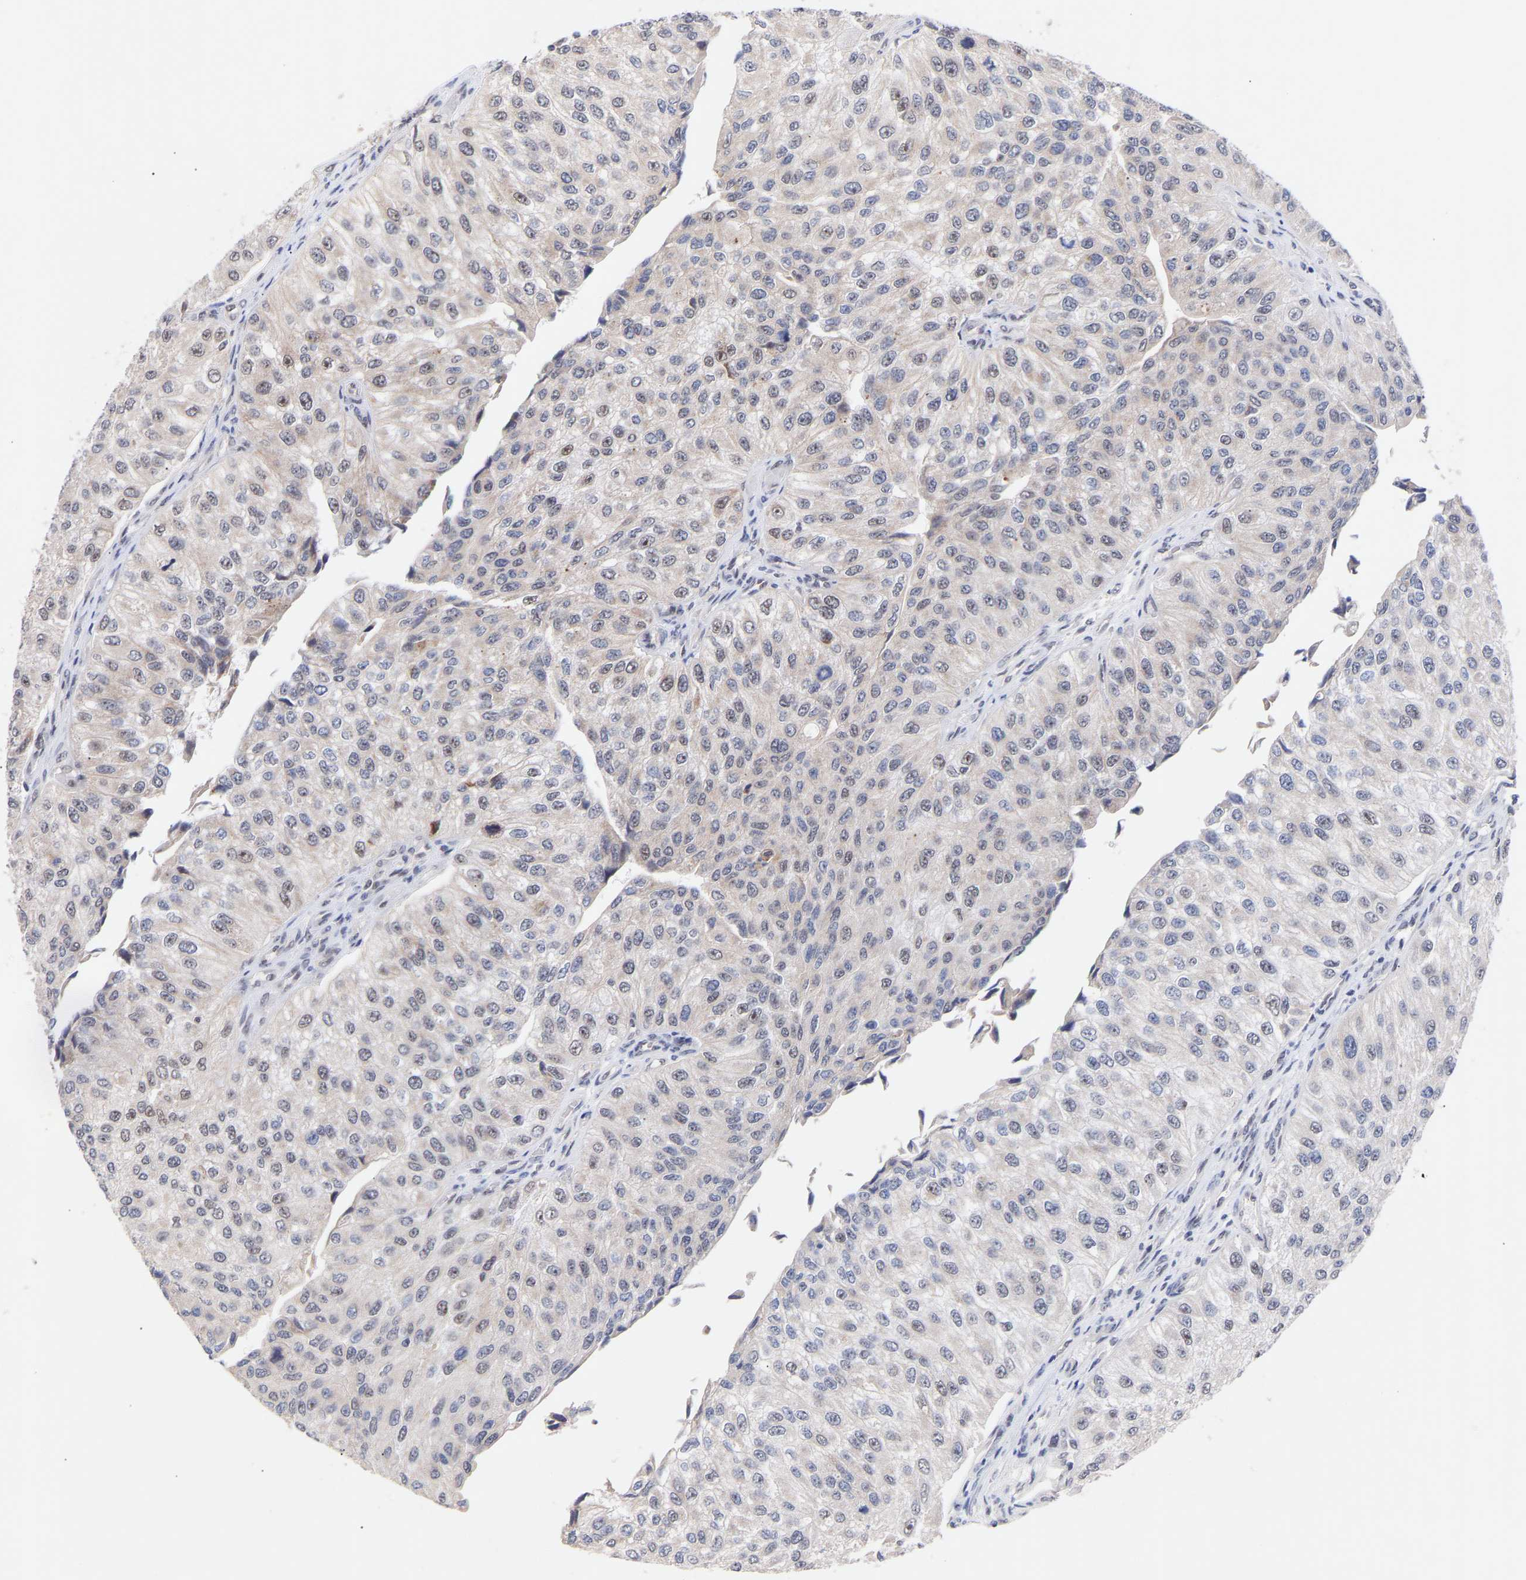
{"staining": {"intensity": "negative", "quantity": "none", "location": "none"}, "tissue": "urothelial cancer", "cell_type": "Tumor cells", "image_type": "cancer", "snomed": [{"axis": "morphology", "description": "Urothelial carcinoma, High grade"}, {"axis": "topography", "description": "Kidney"}, {"axis": "topography", "description": "Urinary bladder"}], "caption": "Histopathology image shows no significant protein staining in tumor cells of urothelial cancer. (DAB (3,3'-diaminobenzidine) immunohistochemistry visualized using brightfield microscopy, high magnification).", "gene": "RBM15", "patient": {"sex": "male", "age": 77}}